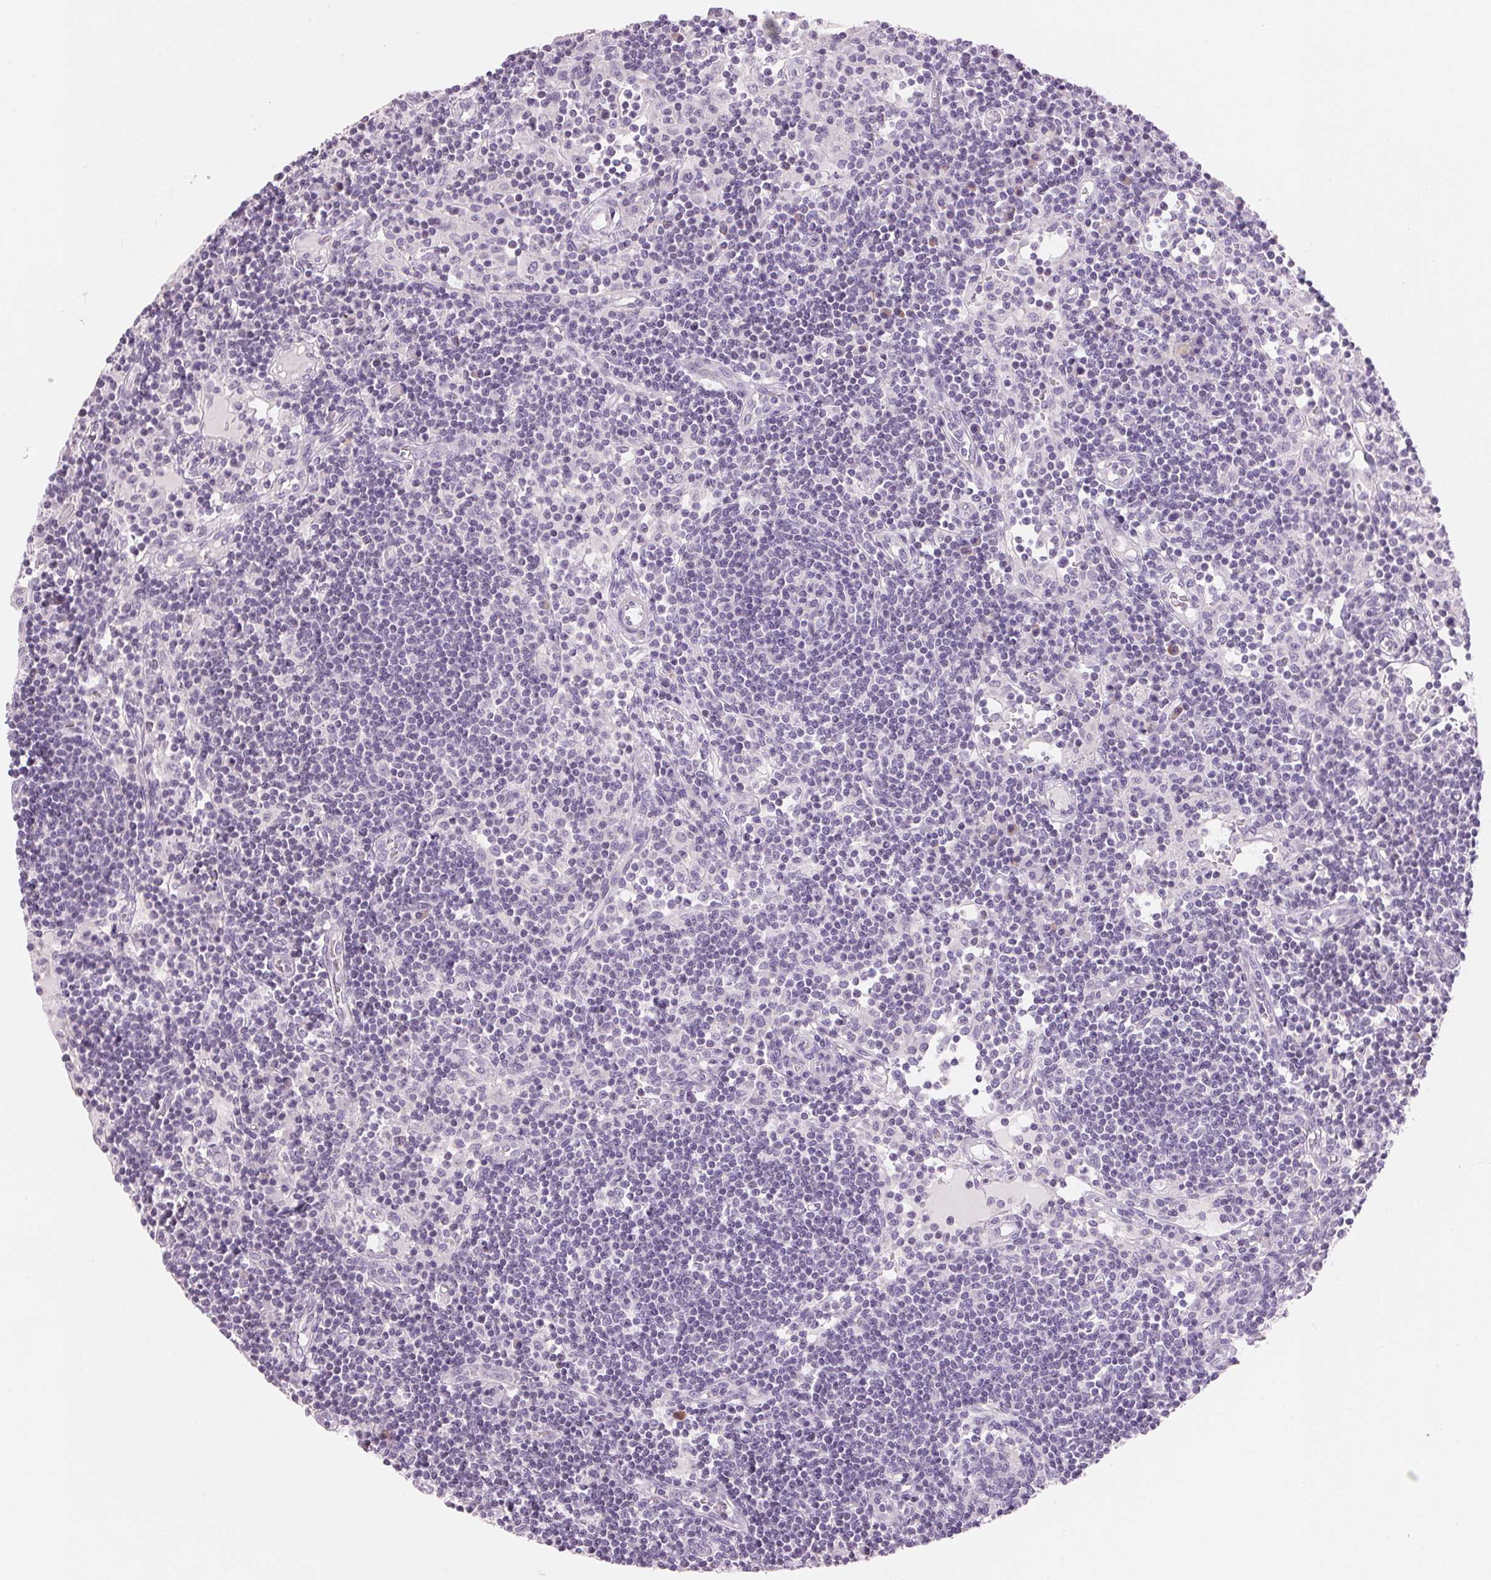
{"staining": {"intensity": "negative", "quantity": "none", "location": "none"}, "tissue": "lymph node", "cell_type": "Germinal center cells", "image_type": "normal", "snomed": [{"axis": "morphology", "description": "Normal tissue, NOS"}, {"axis": "topography", "description": "Lymph node"}], "caption": "Immunohistochemical staining of unremarkable human lymph node demonstrates no significant positivity in germinal center cells.", "gene": "CYP11B1", "patient": {"sex": "female", "age": 72}}